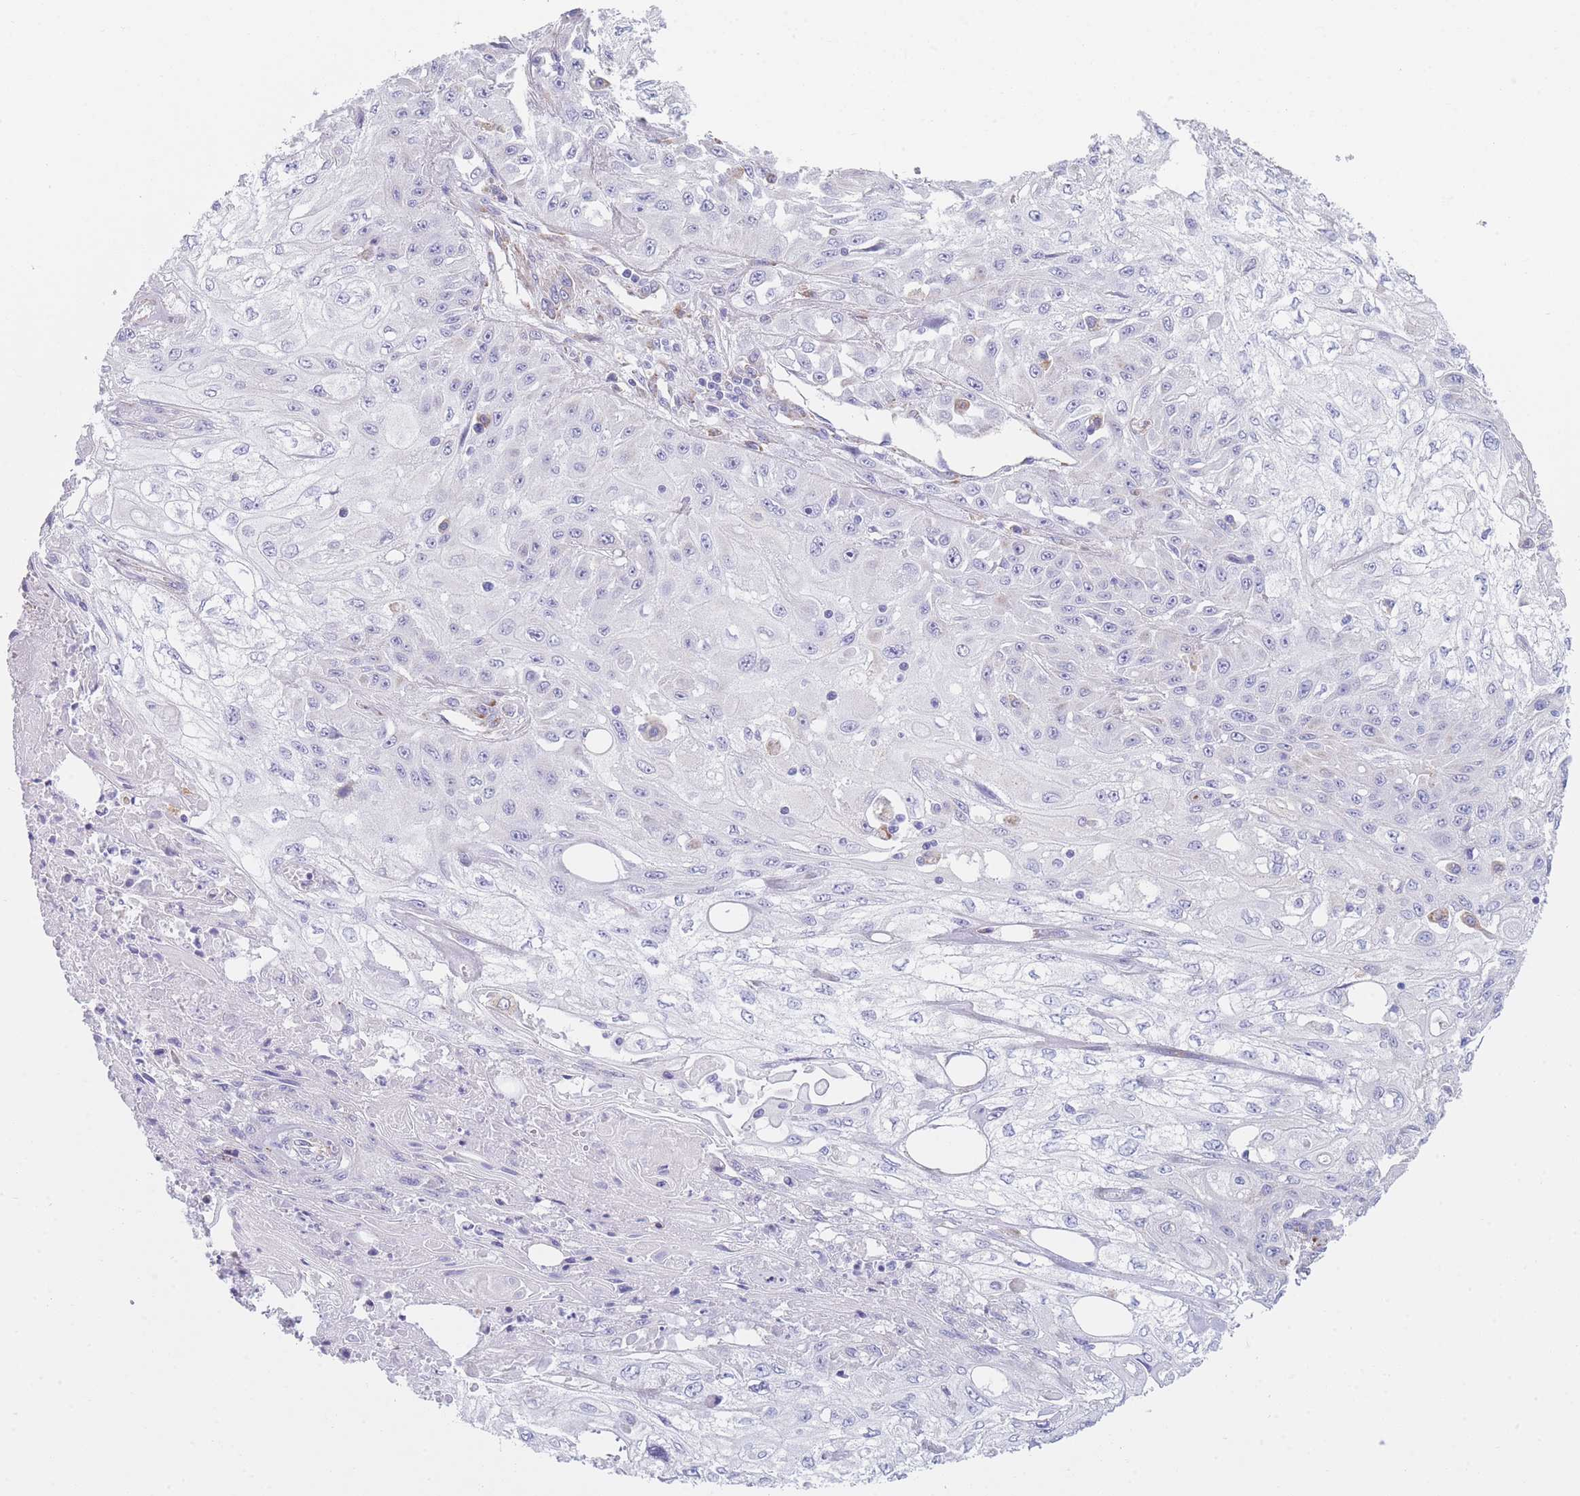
{"staining": {"intensity": "negative", "quantity": "none", "location": "none"}, "tissue": "skin cancer", "cell_type": "Tumor cells", "image_type": "cancer", "snomed": [{"axis": "morphology", "description": "Squamous cell carcinoma, NOS"}, {"axis": "morphology", "description": "Squamous cell carcinoma, metastatic, NOS"}, {"axis": "topography", "description": "Skin"}, {"axis": "topography", "description": "Lymph node"}], "caption": "Protein analysis of skin cancer shows no significant staining in tumor cells.", "gene": "XKR8", "patient": {"sex": "male", "age": 75}}